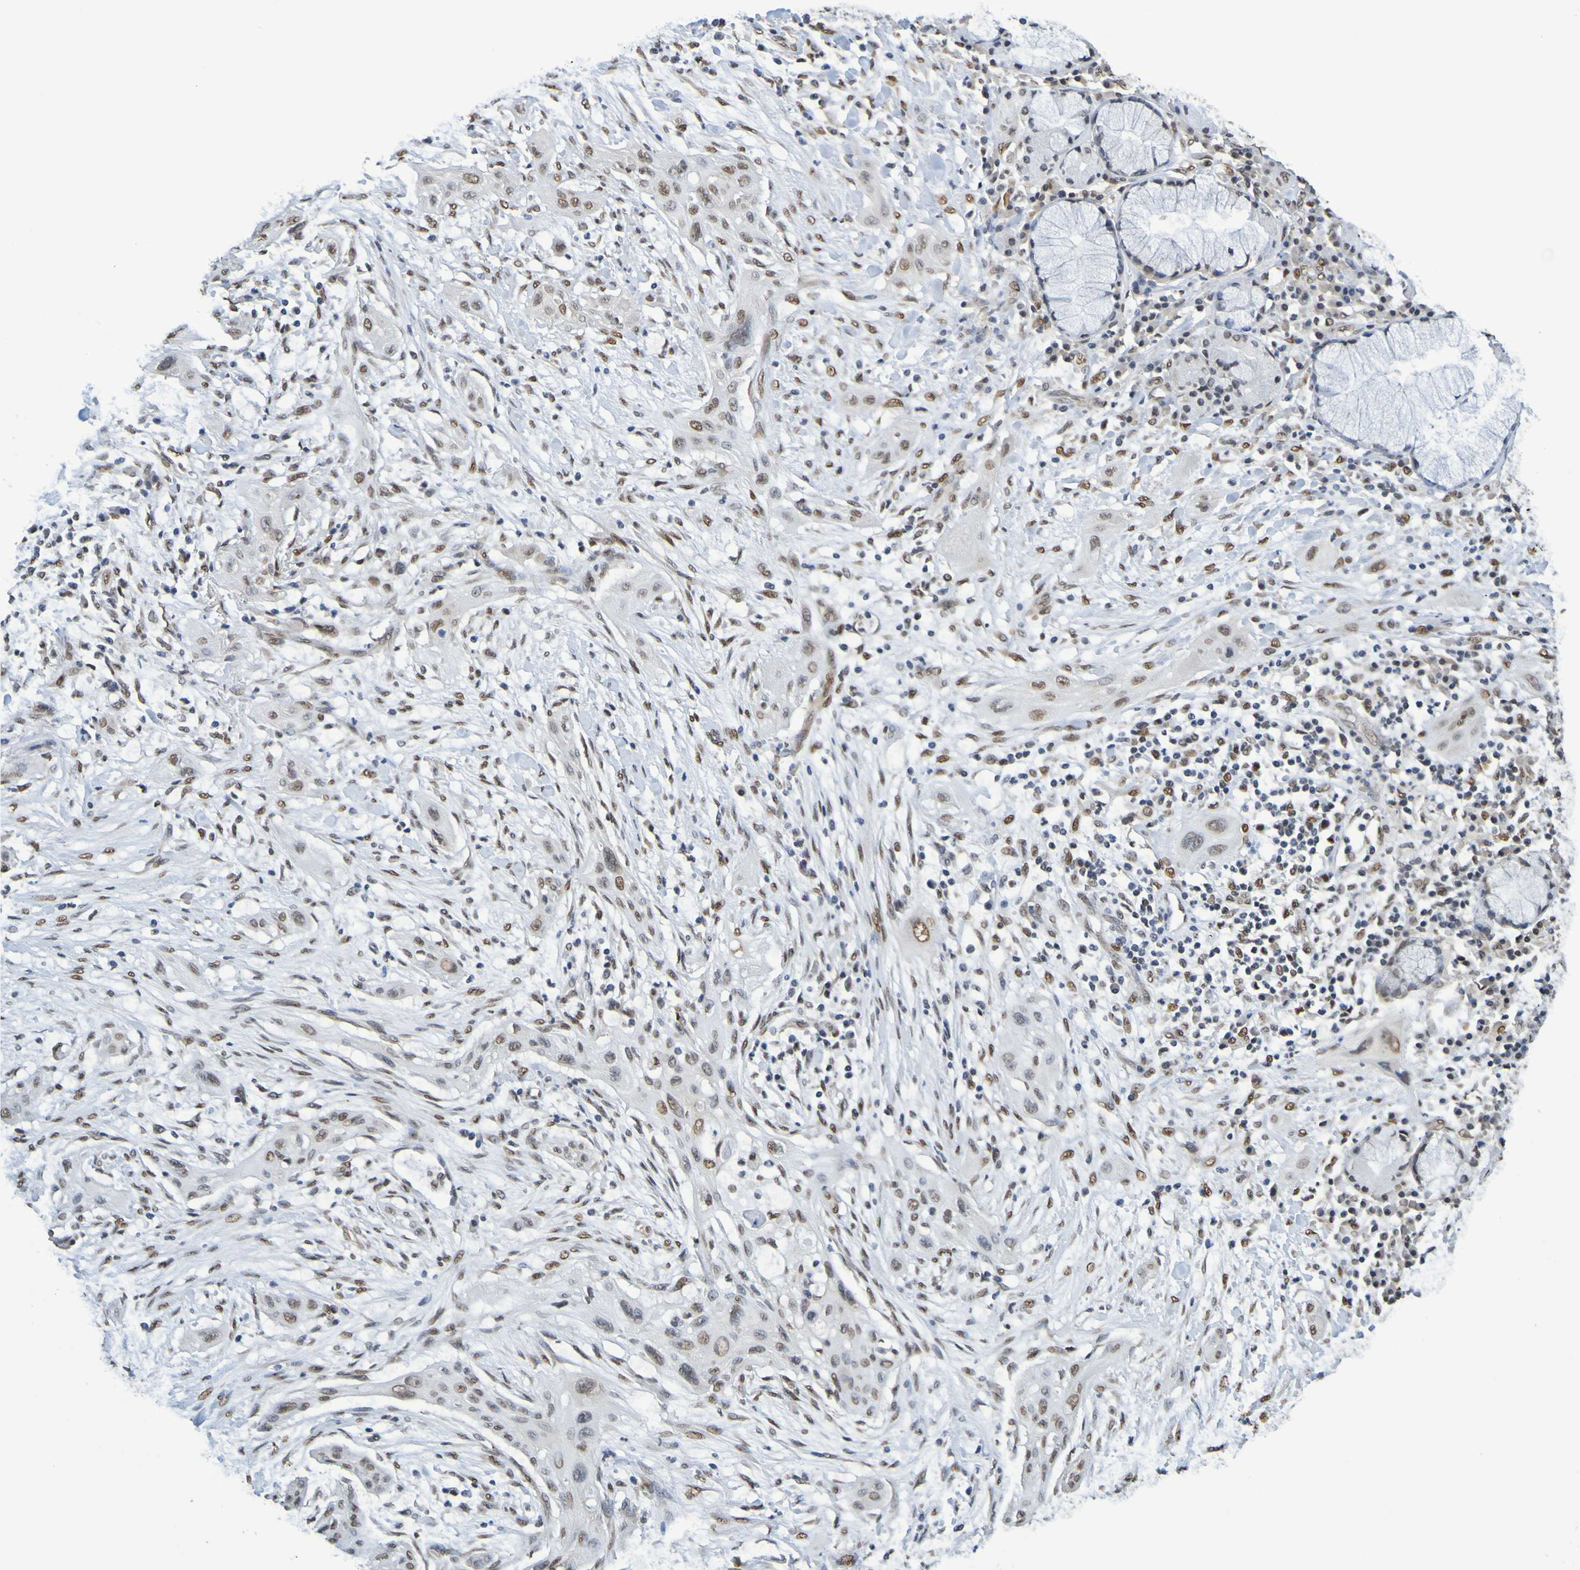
{"staining": {"intensity": "moderate", "quantity": ">75%", "location": "nuclear"}, "tissue": "lung cancer", "cell_type": "Tumor cells", "image_type": "cancer", "snomed": [{"axis": "morphology", "description": "Squamous cell carcinoma, NOS"}, {"axis": "topography", "description": "Lung"}], "caption": "Brown immunohistochemical staining in human lung cancer reveals moderate nuclear expression in approximately >75% of tumor cells. (DAB = brown stain, brightfield microscopy at high magnification).", "gene": "HDAC2", "patient": {"sex": "female", "age": 47}}